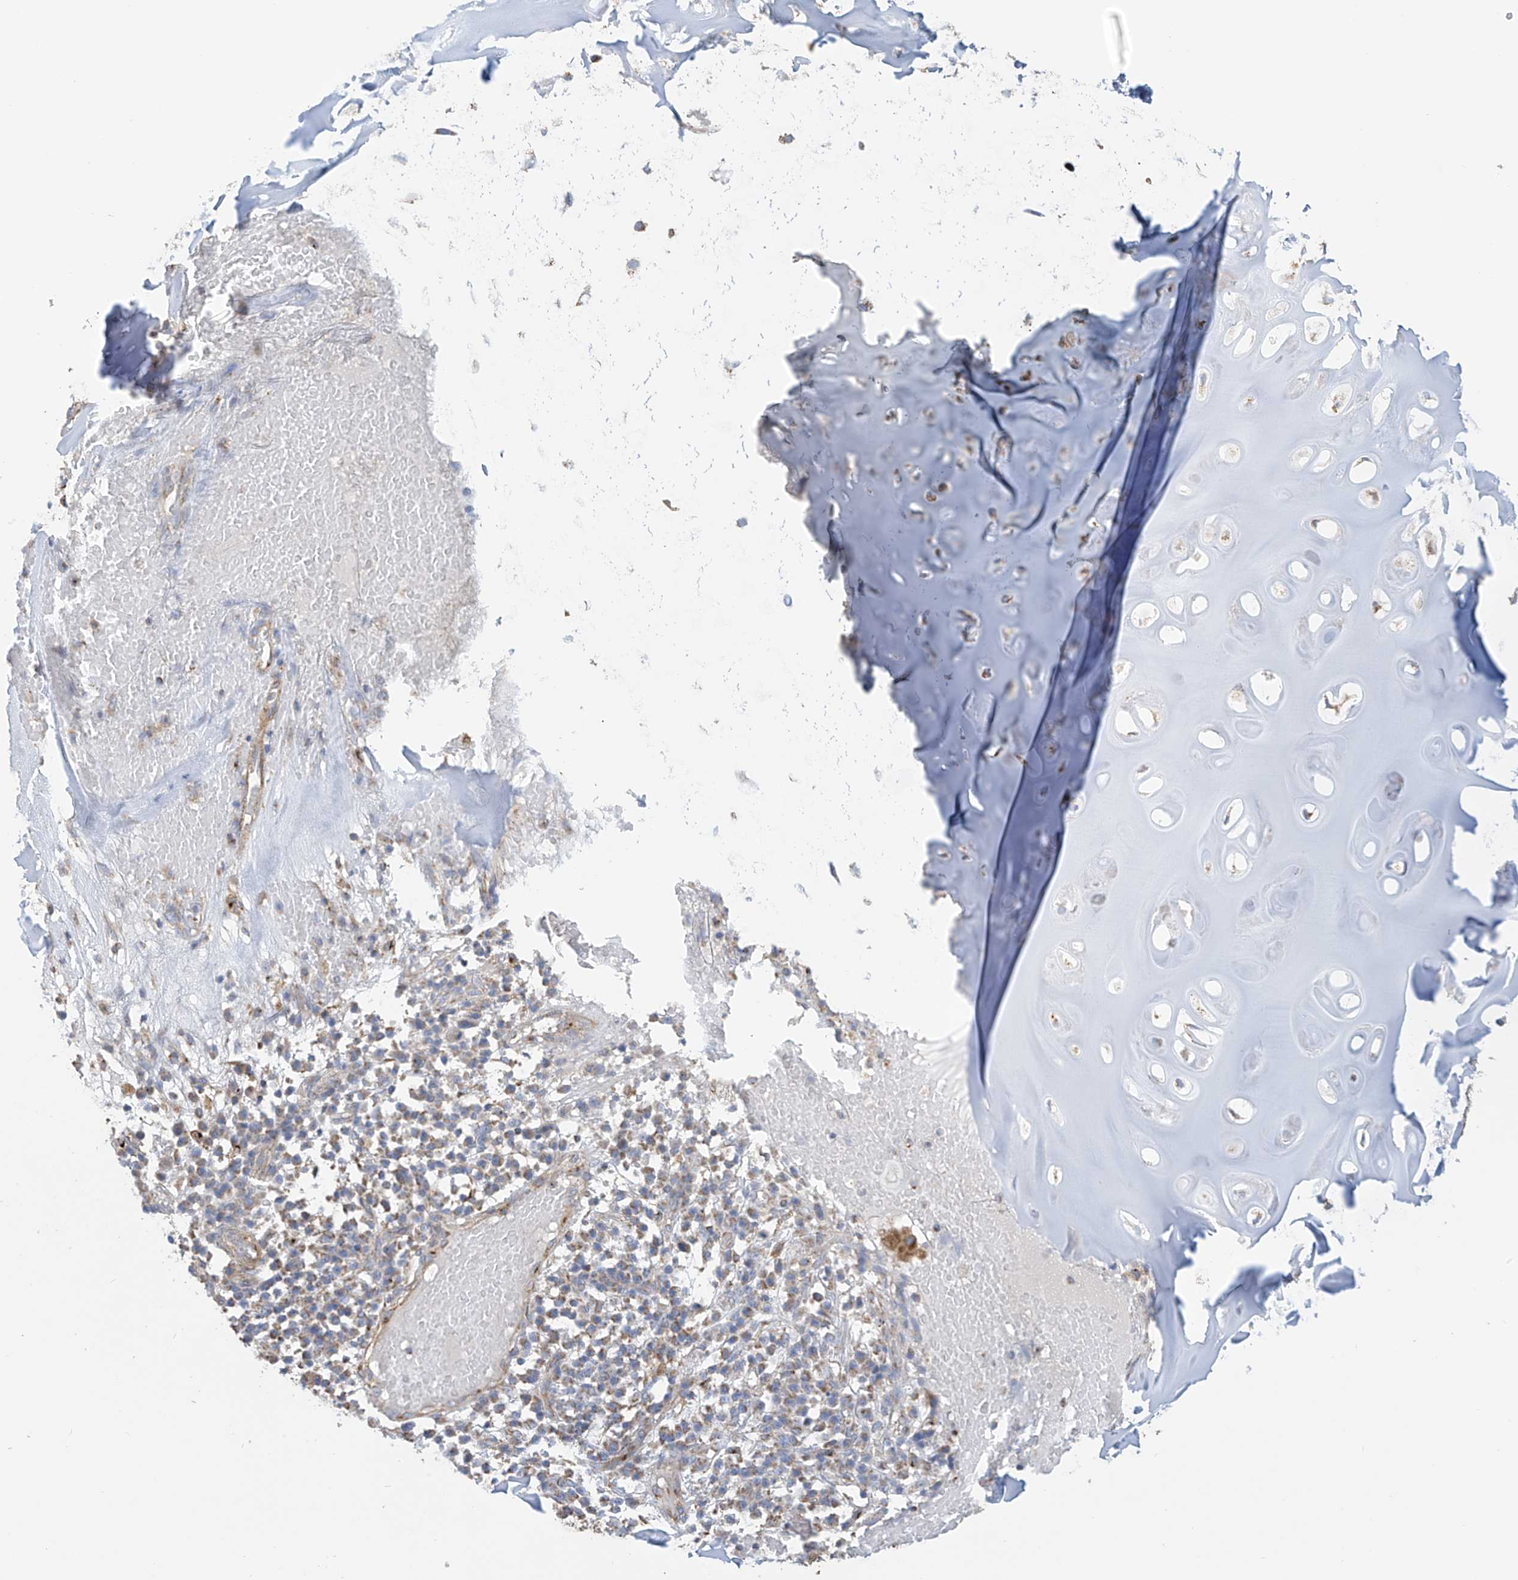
{"staining": {"intensity": "negative", "quantity": "none", "location": "none"}, "tissue": "adipose tissue", "cell_type": "Adipocytes", "image_type": "normal", "snomed": [{"axis": "morphology", "description": "Normal tissue, NOS"}, {"axis": "morphology", "description": "Basal cell carcinoma"}, {"axis": "topography", "description": "Cartilage tissue"}, {"axis": "topography", "description": "Nasopharynx"}, {"axis": "topography", "description": "Oral tissue"}], "caption": "IHC photomicrograph of unremarkable adipose tissue: adipose tissue stained with DAB reveals no significant protein expression in adipocytes.", "gene": "ITM2B", "patient": {"sex": "female", "age": 77}}